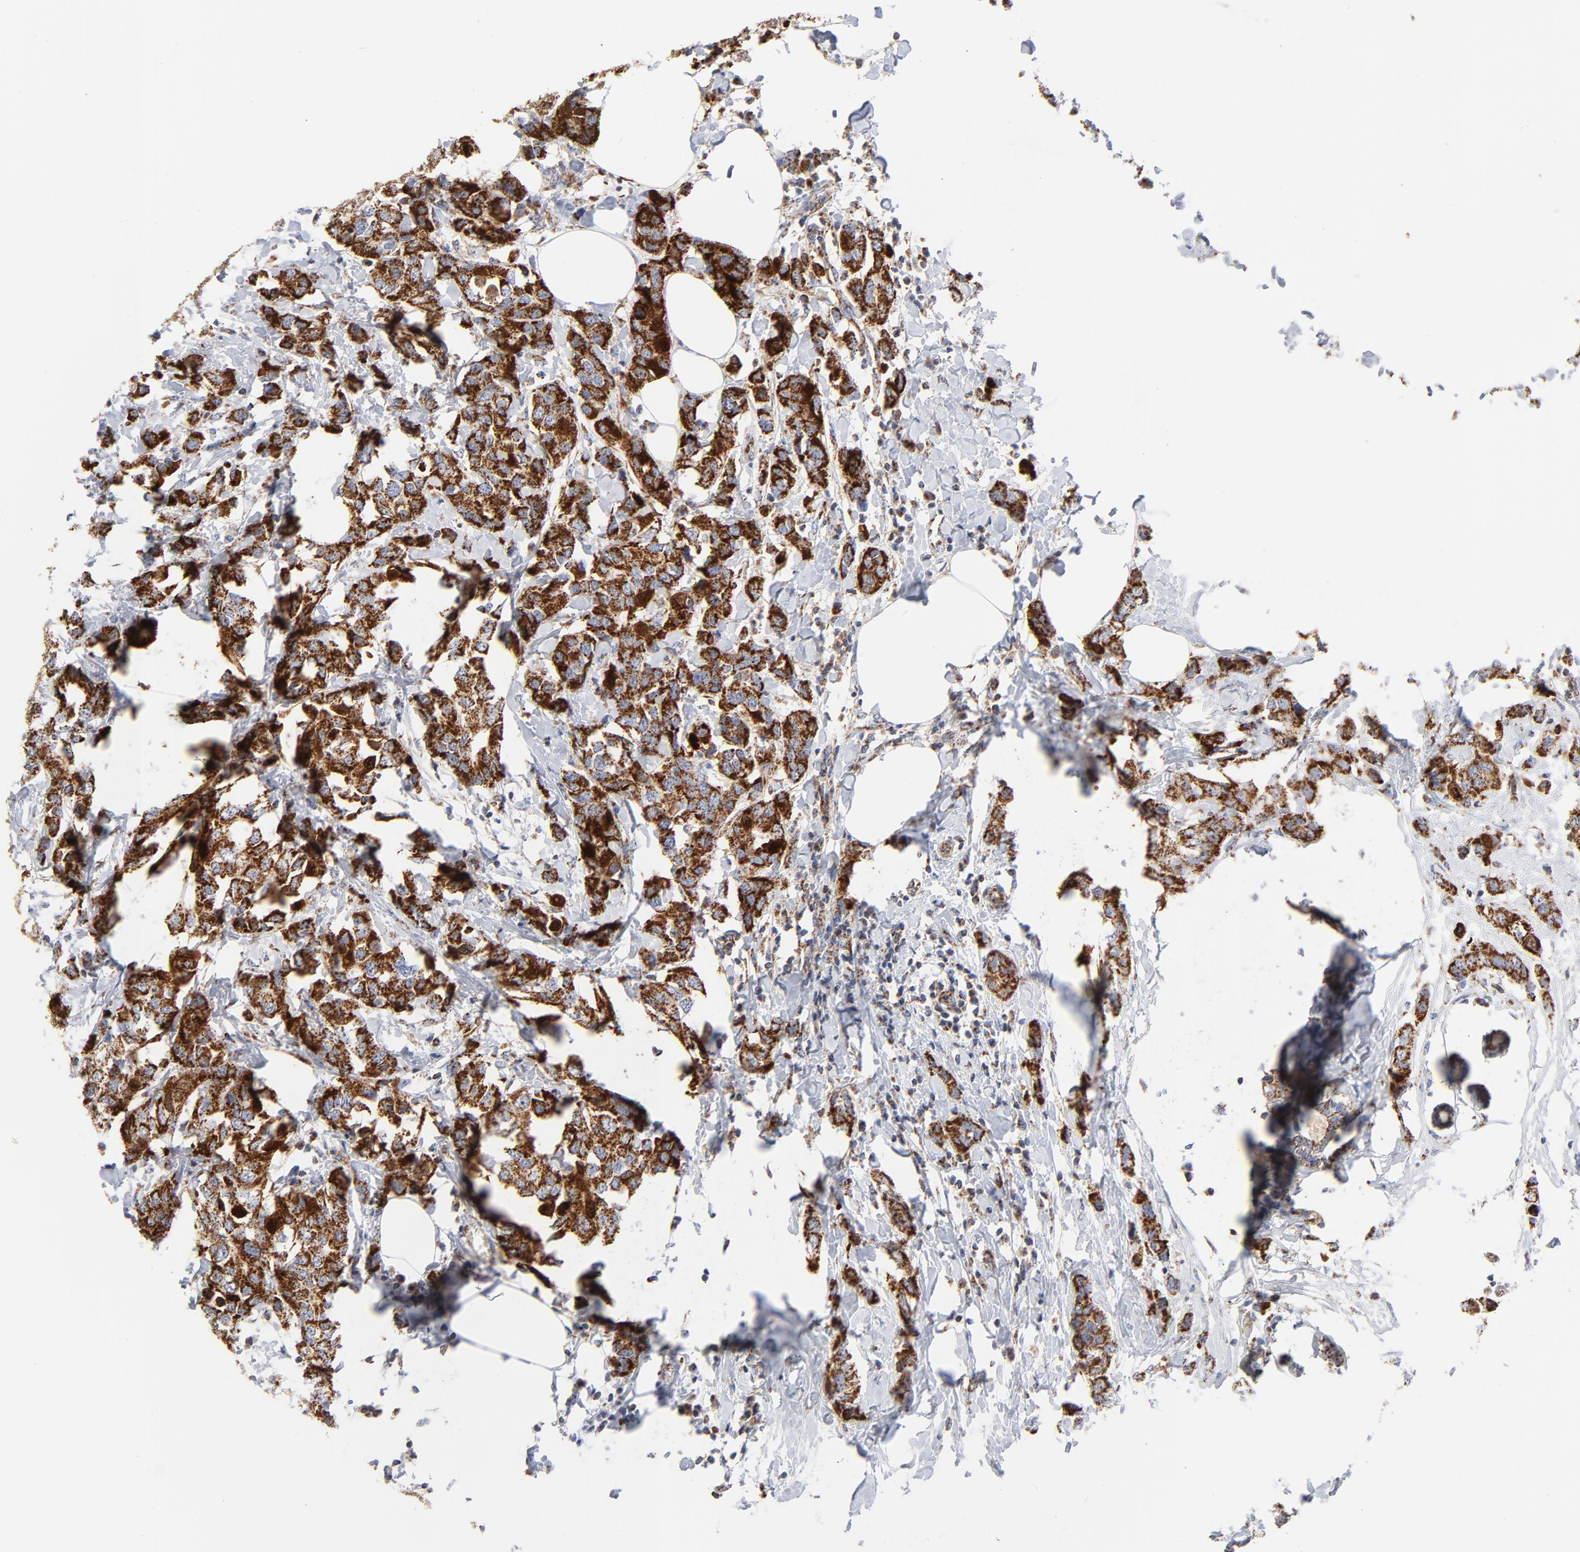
{"staining": {"intensity": "strong", "quantity": ">75%", "location": "cytoplasmic/membranous"}, "tissue": "breast cancer", "cell_type": "Tumor cells", "image_type": "cancer", "snomed": [{"axis": "morphology", "description": "Normal tissue, NOS"}, {"axis": "morphology", "description": "Duct carcinoma"}, {"axis": "topography", "description": "Breast"}], "caption": "Protein staining by IHC exhibits strong cytoplasmic/membranous staining in about >75% of tumor cells in breast cancer (intraductal carcinoma).", "gene": "DIABLO", "patient": {"sex": "female", "age": 50}}